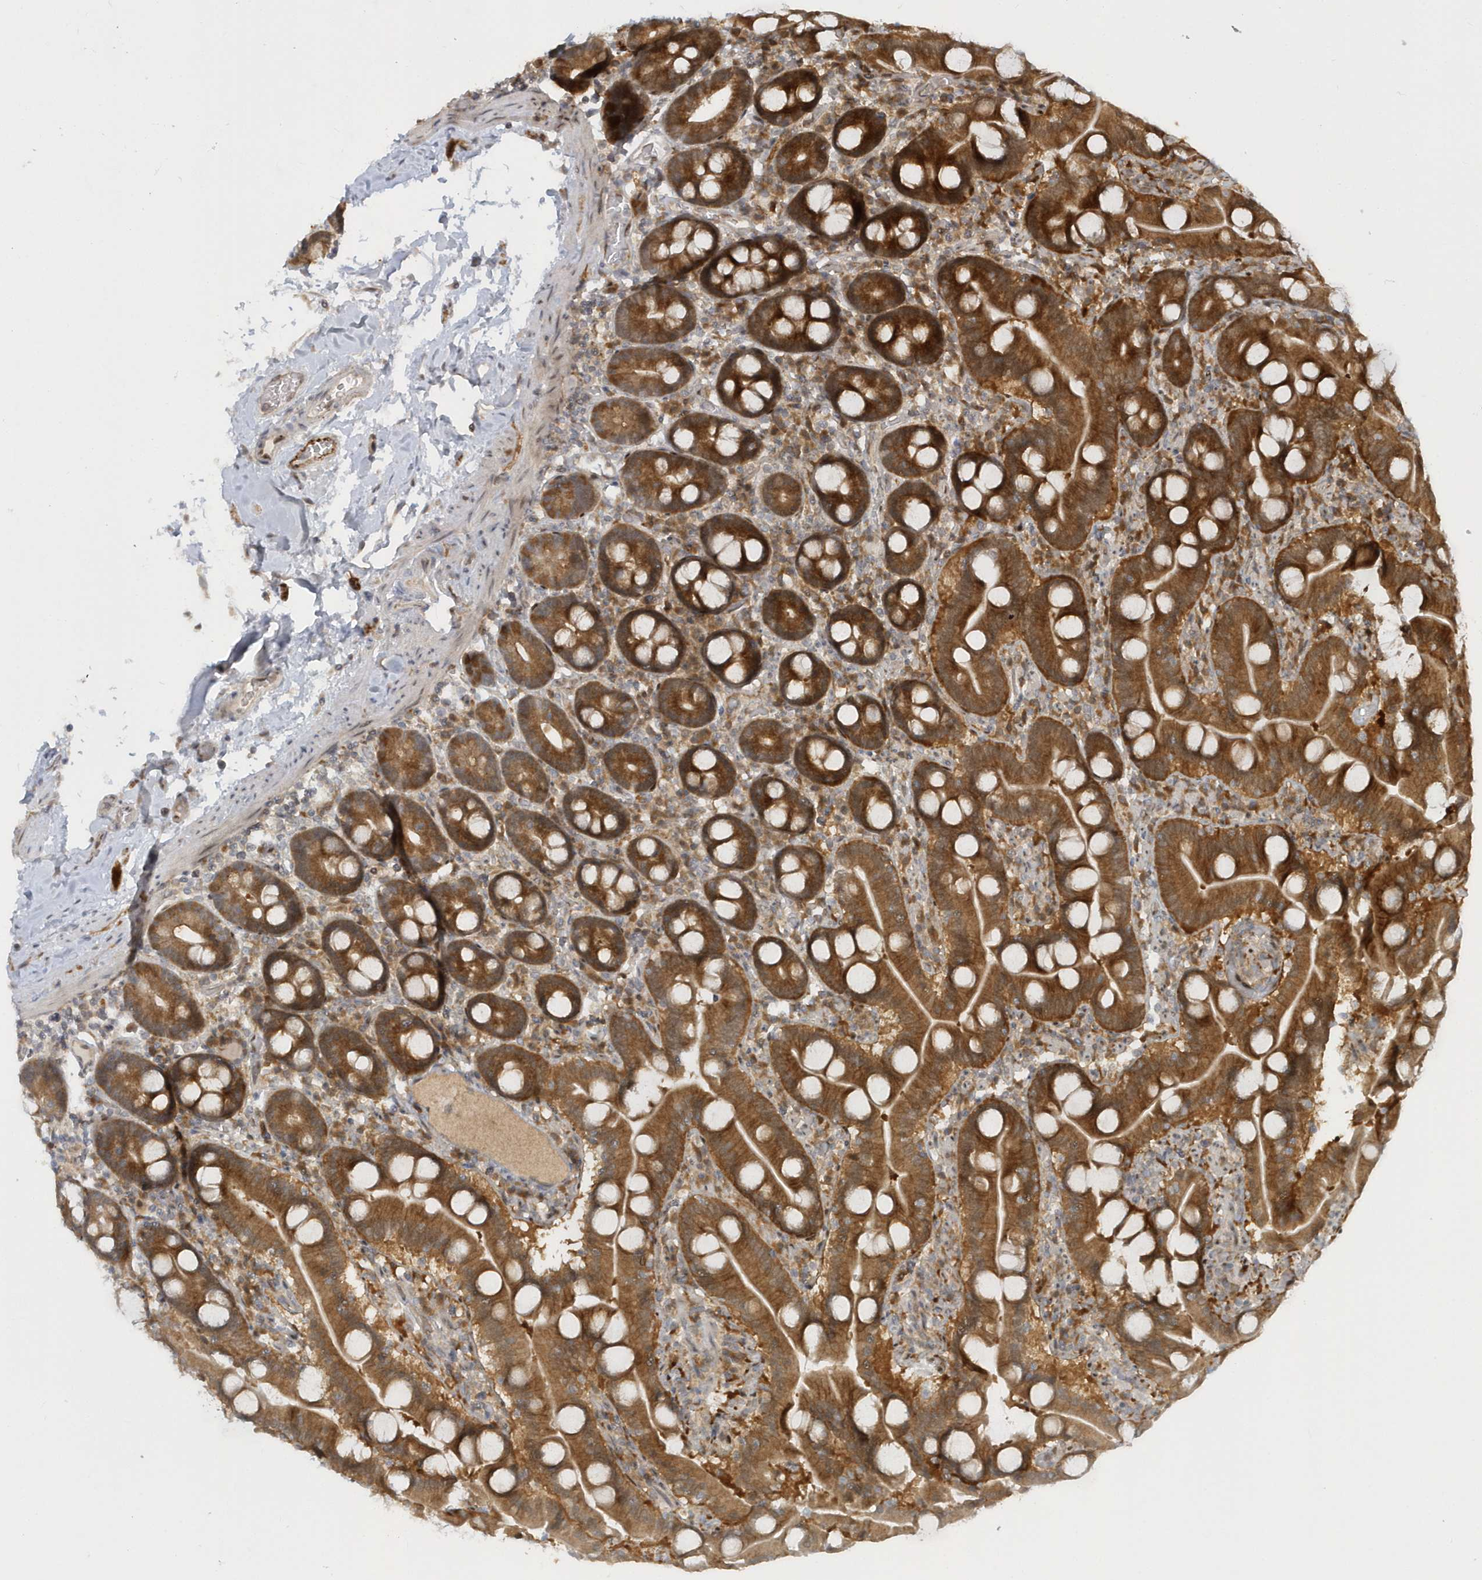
{"staining": {"intensity": "strong", "quantity": ">75%", "location": "cytoplasmic/membranous"}, "tissue": "duodenum", "cell_type": "Glandular cells", "image_type": "normal", "snomed": [{"axis": "morphology", "description": "Normal tissue, NOS"}, {"axis": "topography", "description": "Duodenum"}], "caption": "IHC staining of benign duodenum, which displays high levels of strong cytoplasmic/membranous staining in about >75% of glandular cells indicating strong cytoplasmic/membranous protein expression. The staining was performed using DAB (3,3'-diaminobenzidine) (brown) for protein detection and nuclei were counterstained in hematoxylin (blue).", "gene": "ATG4A", "patient": {"sex": "male", "age": 55}}